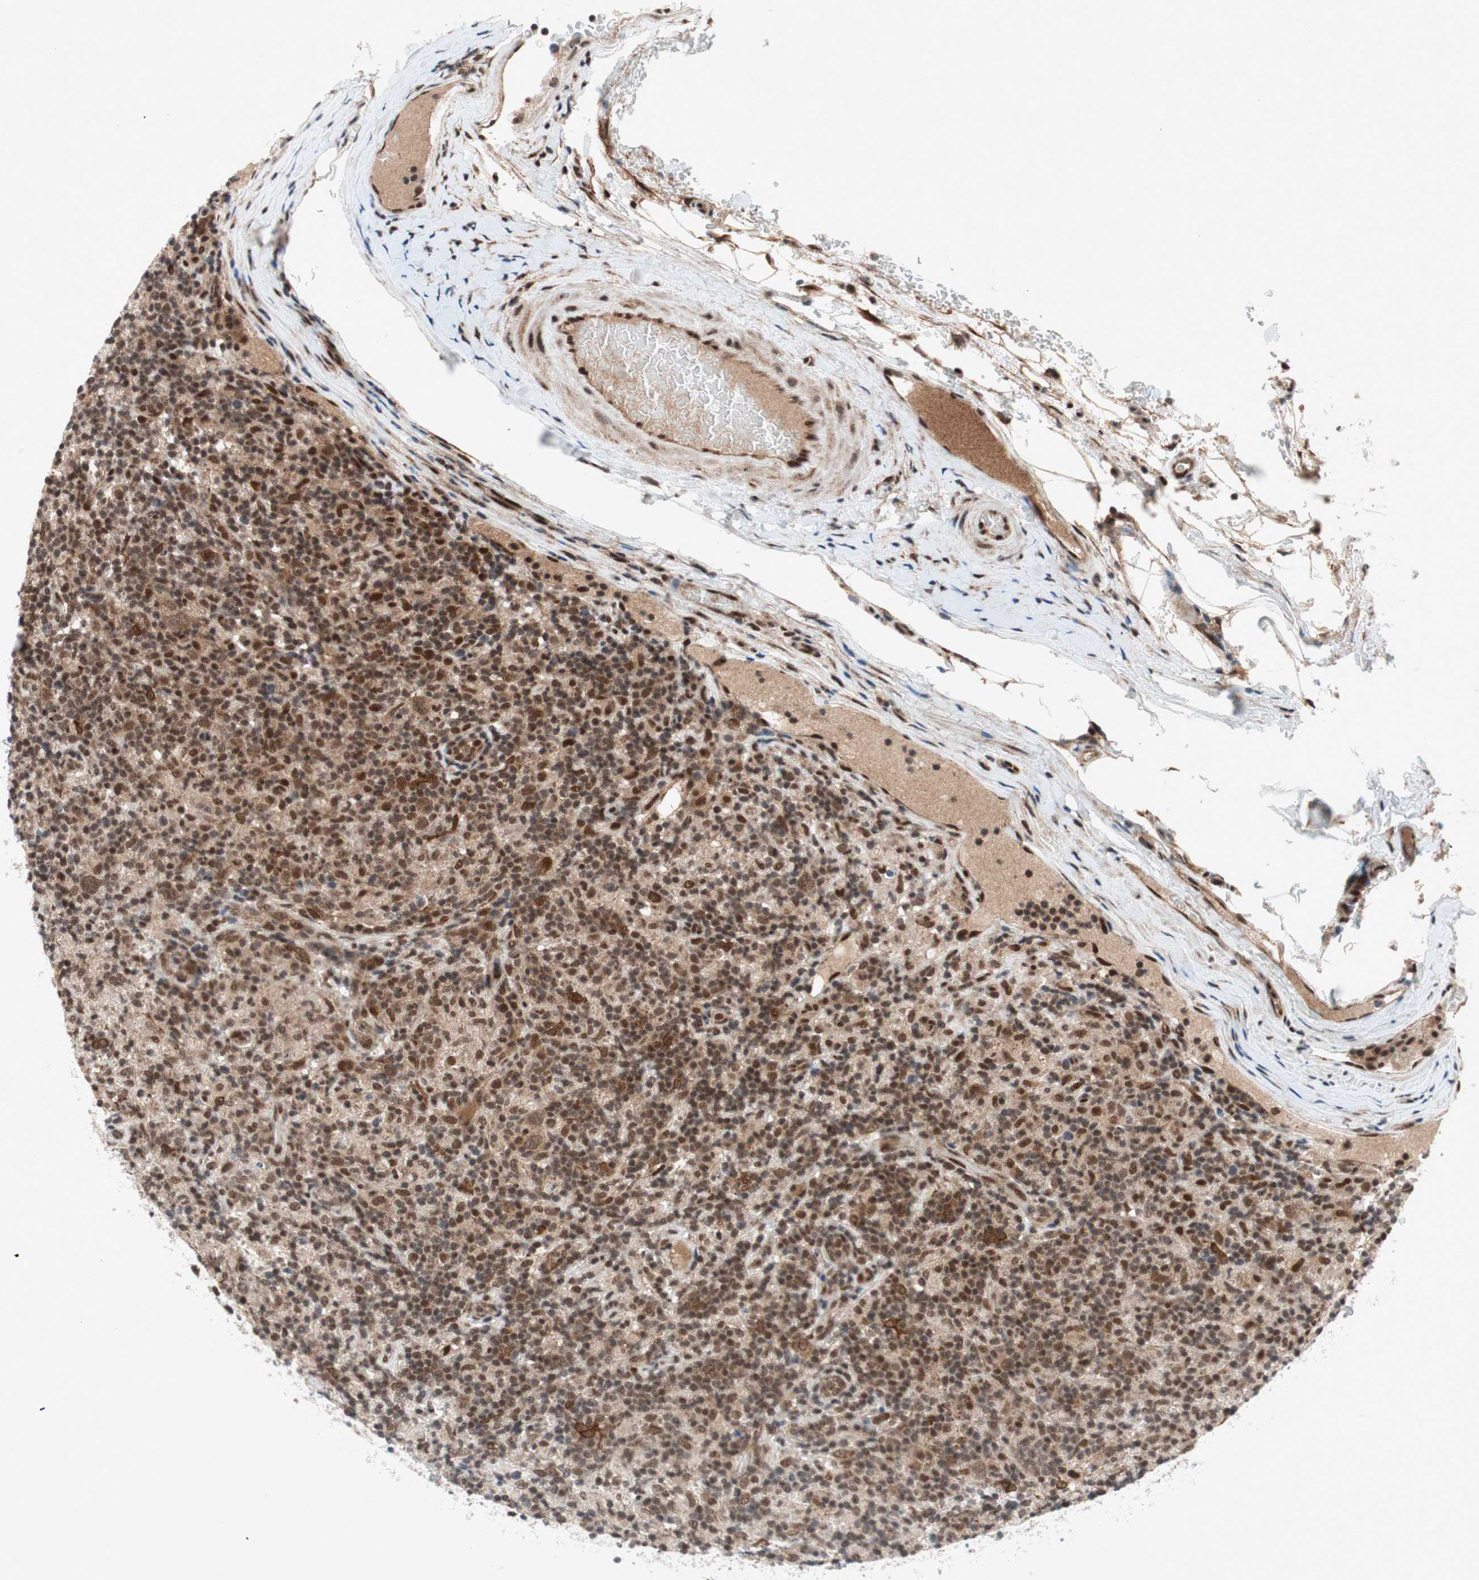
{"staining": {"intensity": "strong", "quantity": ">75%", "location": "nuclear"}, "tissue": "lymphoma", "cell_type": "Tumor cells", "image_type": "cancer", "snomed": [{"axis": "morphology", "description": "Hodgkin's disease, NOS"}, {"axis": "topography", "description": "Lymph node"}], "caption": "Immunohistochemistry photomicrograph of neoplastic tissue: human lymphoma stained using IHC displays high levels of strong protein expression localized specifically in the nuclear of tumor cells, appearing as a nuclear brown color.", "gene": "TCF12", "patient": {"sex": "male", "age": 70}}